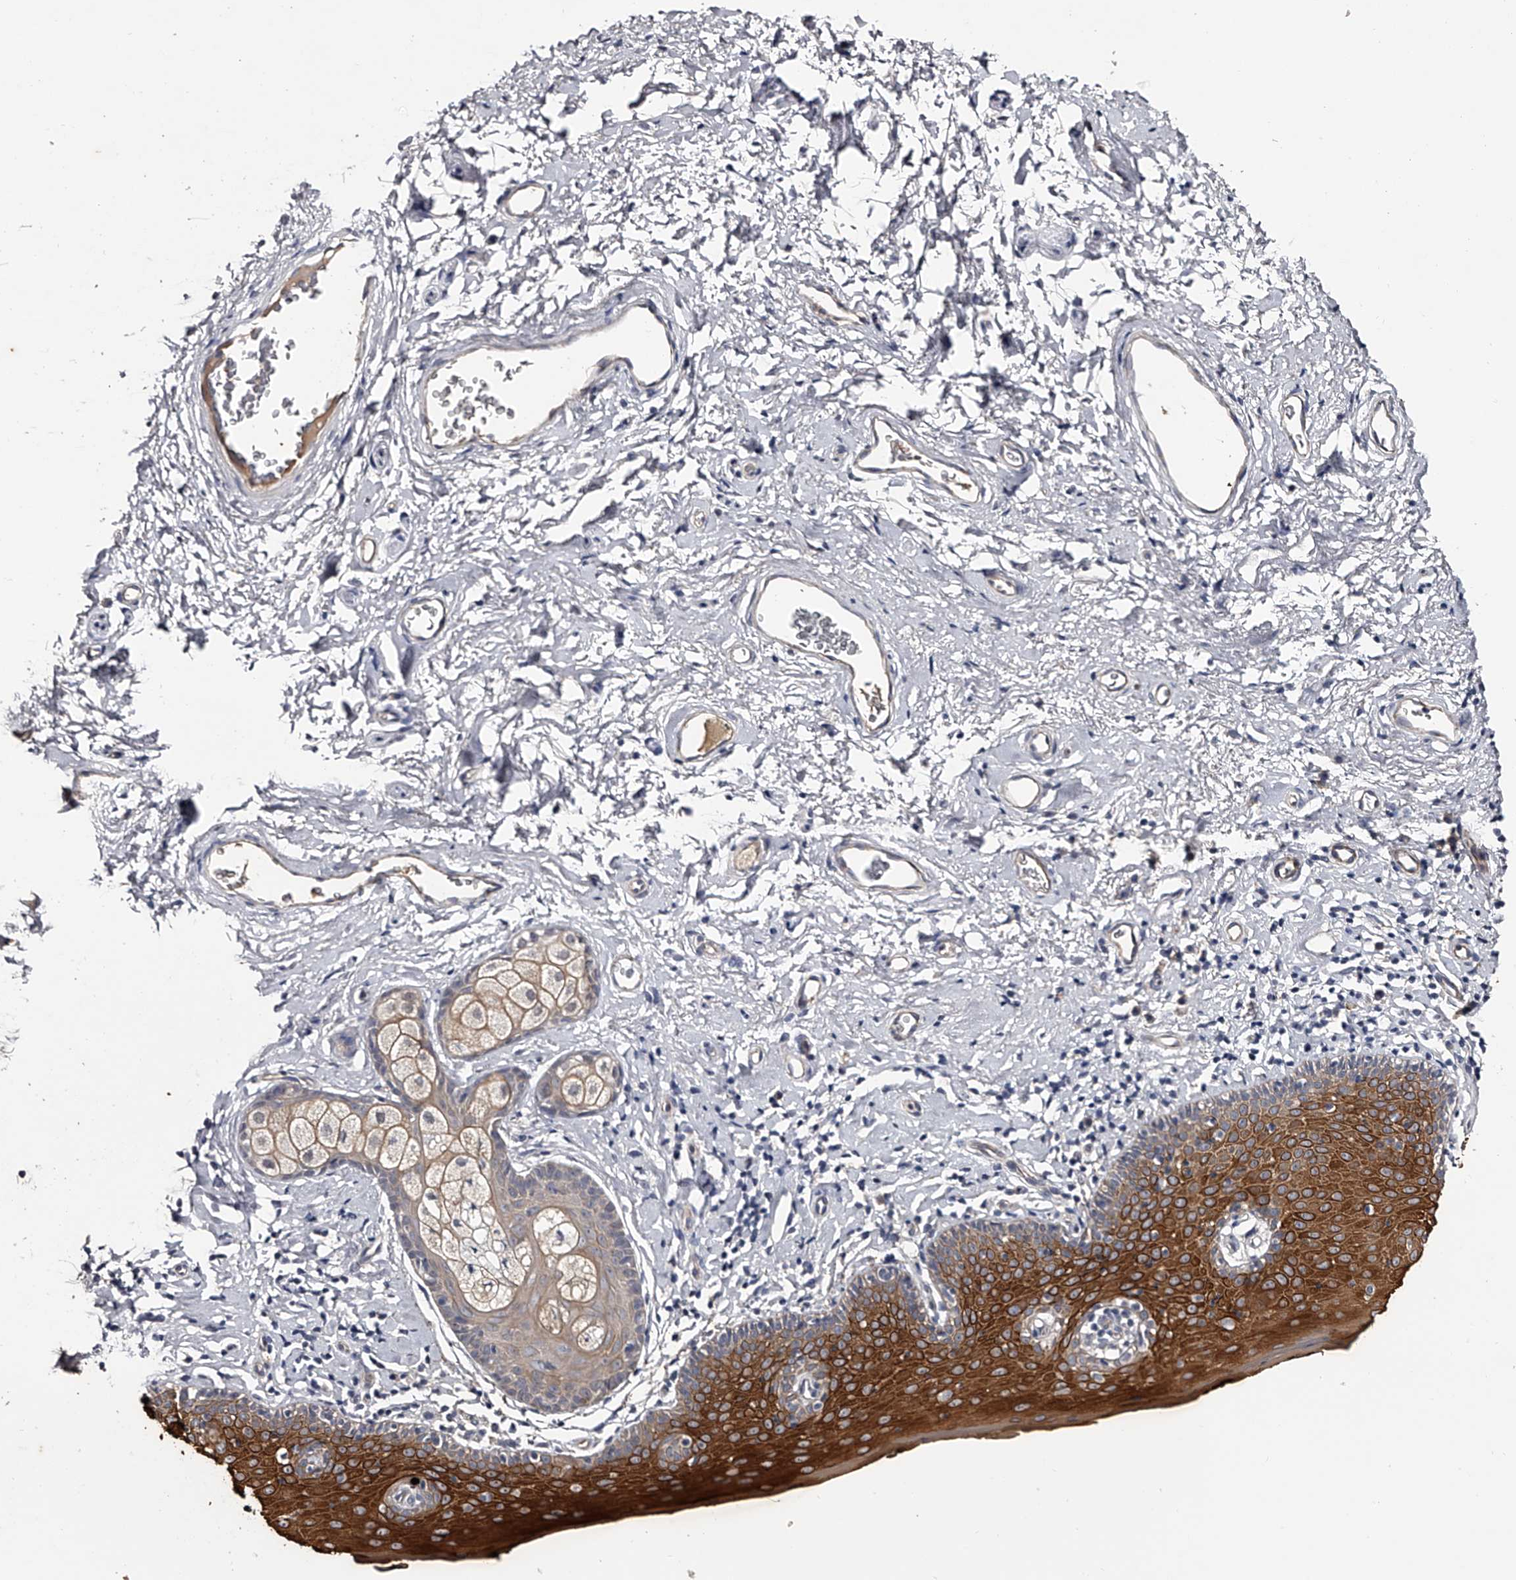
{"staining": {"intensity": "strong", "quantity": ">75%", "location": "cytoplasmic/membranous"}, "tissue": "skin", "cell_type": "Epidermal cells", "image_type": "normal", "snomed": [{"axis": "morphology", "description": "Normal tissue, NOS"}, {"axis": "topography", "description": "Vulva"}], "caption": "Epidermal cells exhibit high levels of strong cytoplasmic/membranous expression in about >75% of cells in unremarkable human skin.", "gene": "MDN1", "patient": {"sex": "female", "age": 66}}